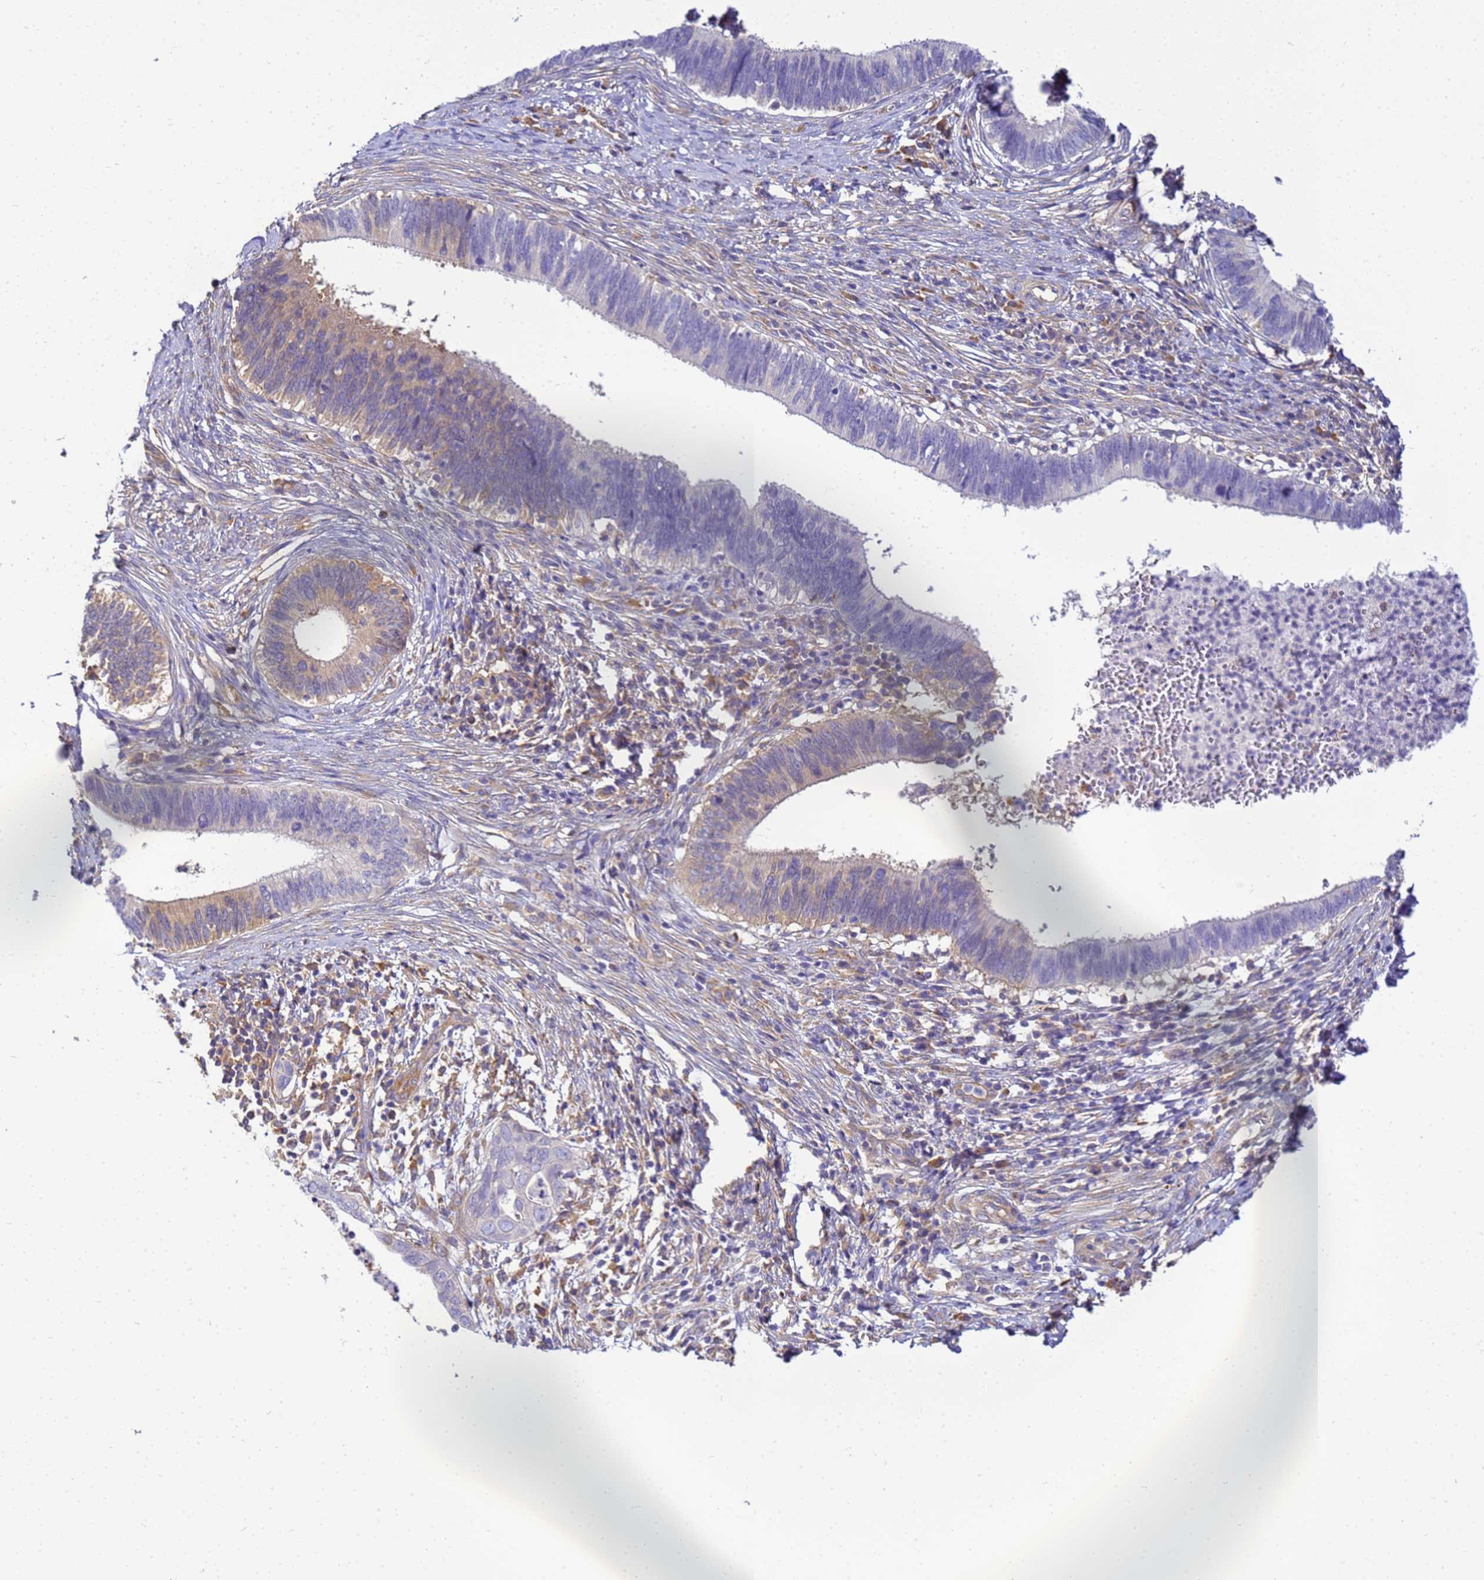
{"staining": {"intensity": "weak", "quantity": "<25%", "location": "cytoplasmic/membranous"}, "tissue": "cervical cancer", "cell_type": "Tumor cells", "image_type": "cancer", "snomed": [{"axis": "morphology", "description": "Adenocarcinoma, NOS"}, {"axis": "topography", "description": "Cervix"}], "caption": "Image shows no significant protein staining in tumor cells of cervical cancer.", "gene": "NARS1", "patient": {"sex": "female", "age": 42}}